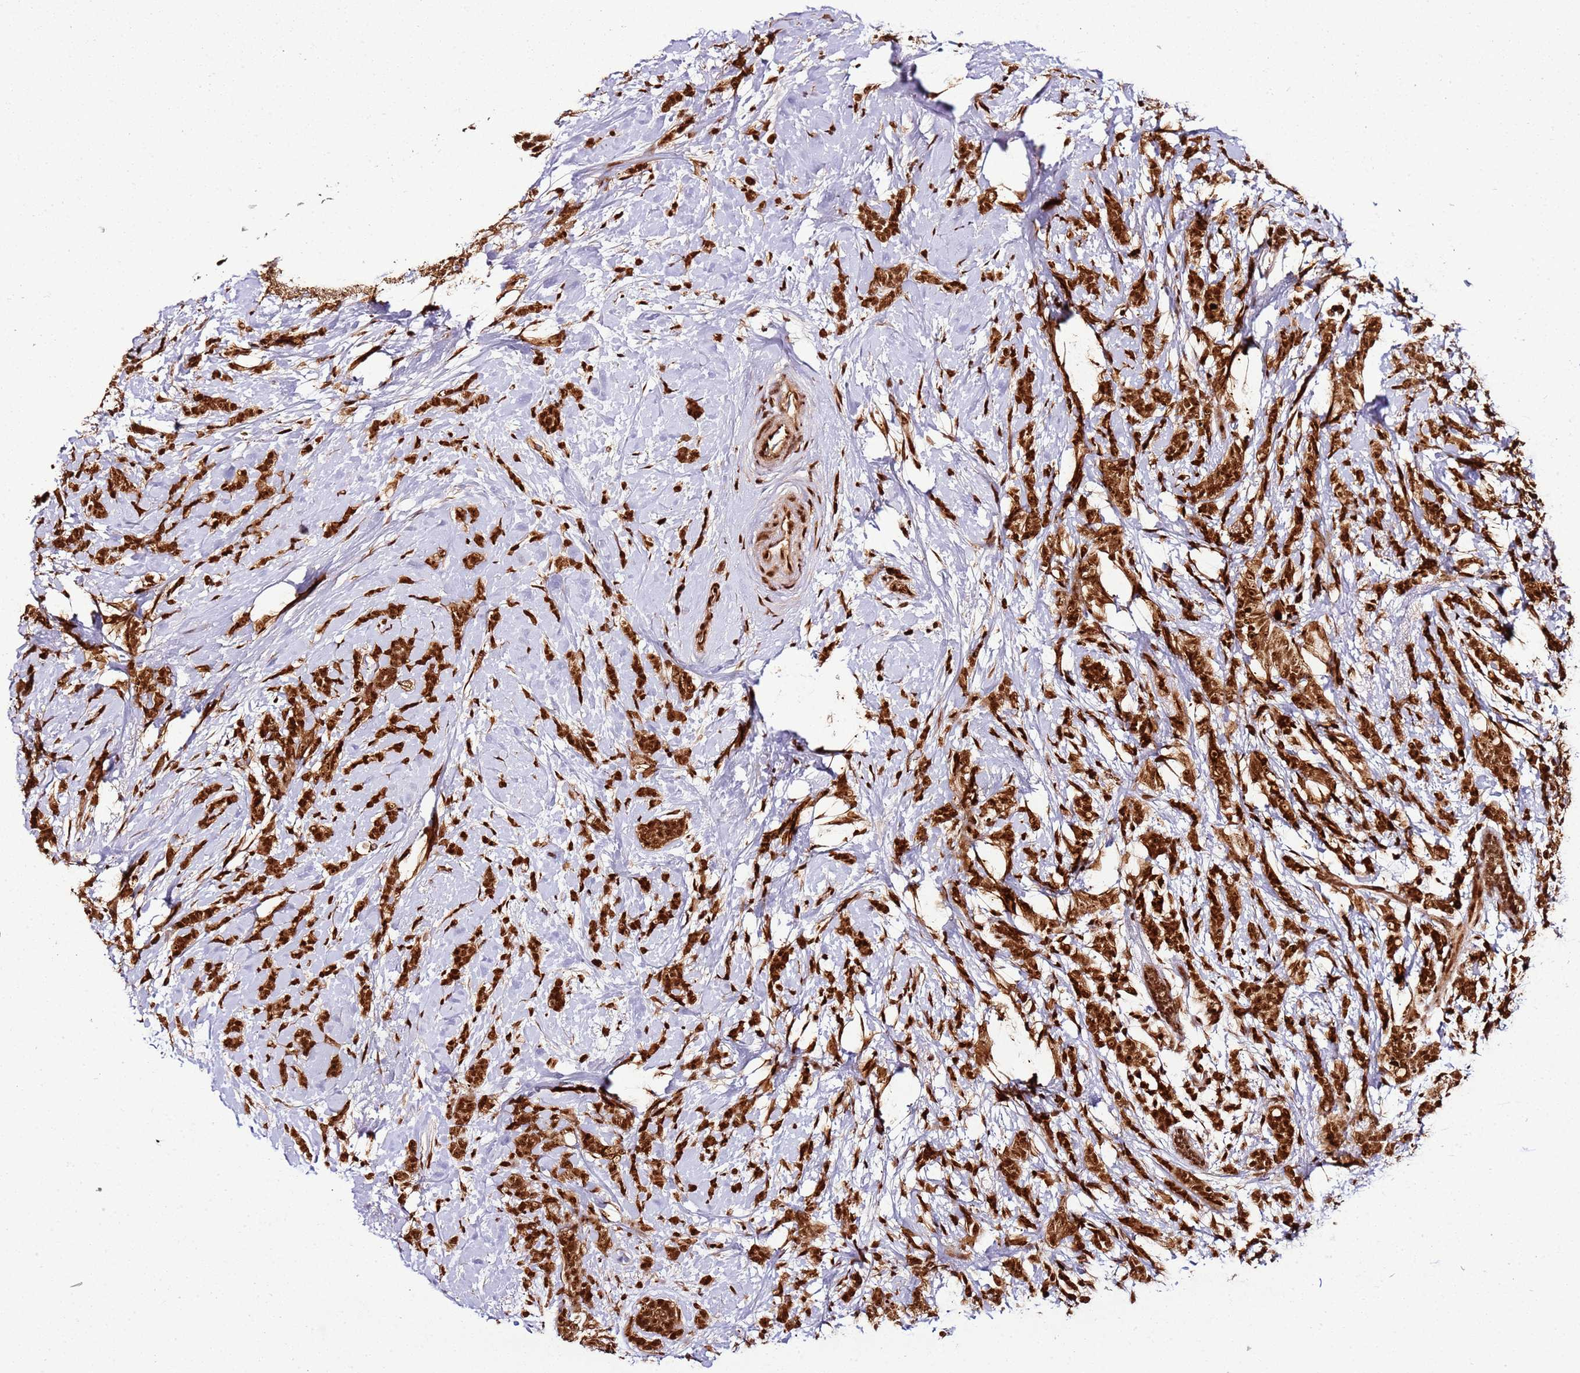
{"staining": {"intensity": "strong", "quantity": ">75%", "location": "nuclear"}, "tissue": "breast cancer", "cell_type": "Tumor cells", "image_type": "cancer", "snomed": [{"axis": "morphology", "description": "Lobular carcinoma"}, {"axis": "topography", "description": "Breast"}], "caption": "A high-resolution histopathology image shows immunohistochemistry staining of lobular carcinoma (breast), which reveals strong nuclear expression in about >75% of tumor cells. The staining is performed using DAB (3,3'-diaminobenzidine) brown chromogen to label protein expression. The nuclei are counter-stained blue using hematoxylin.", "gene": "XRN2", "patient": {"sex": "female", "age": 58}}